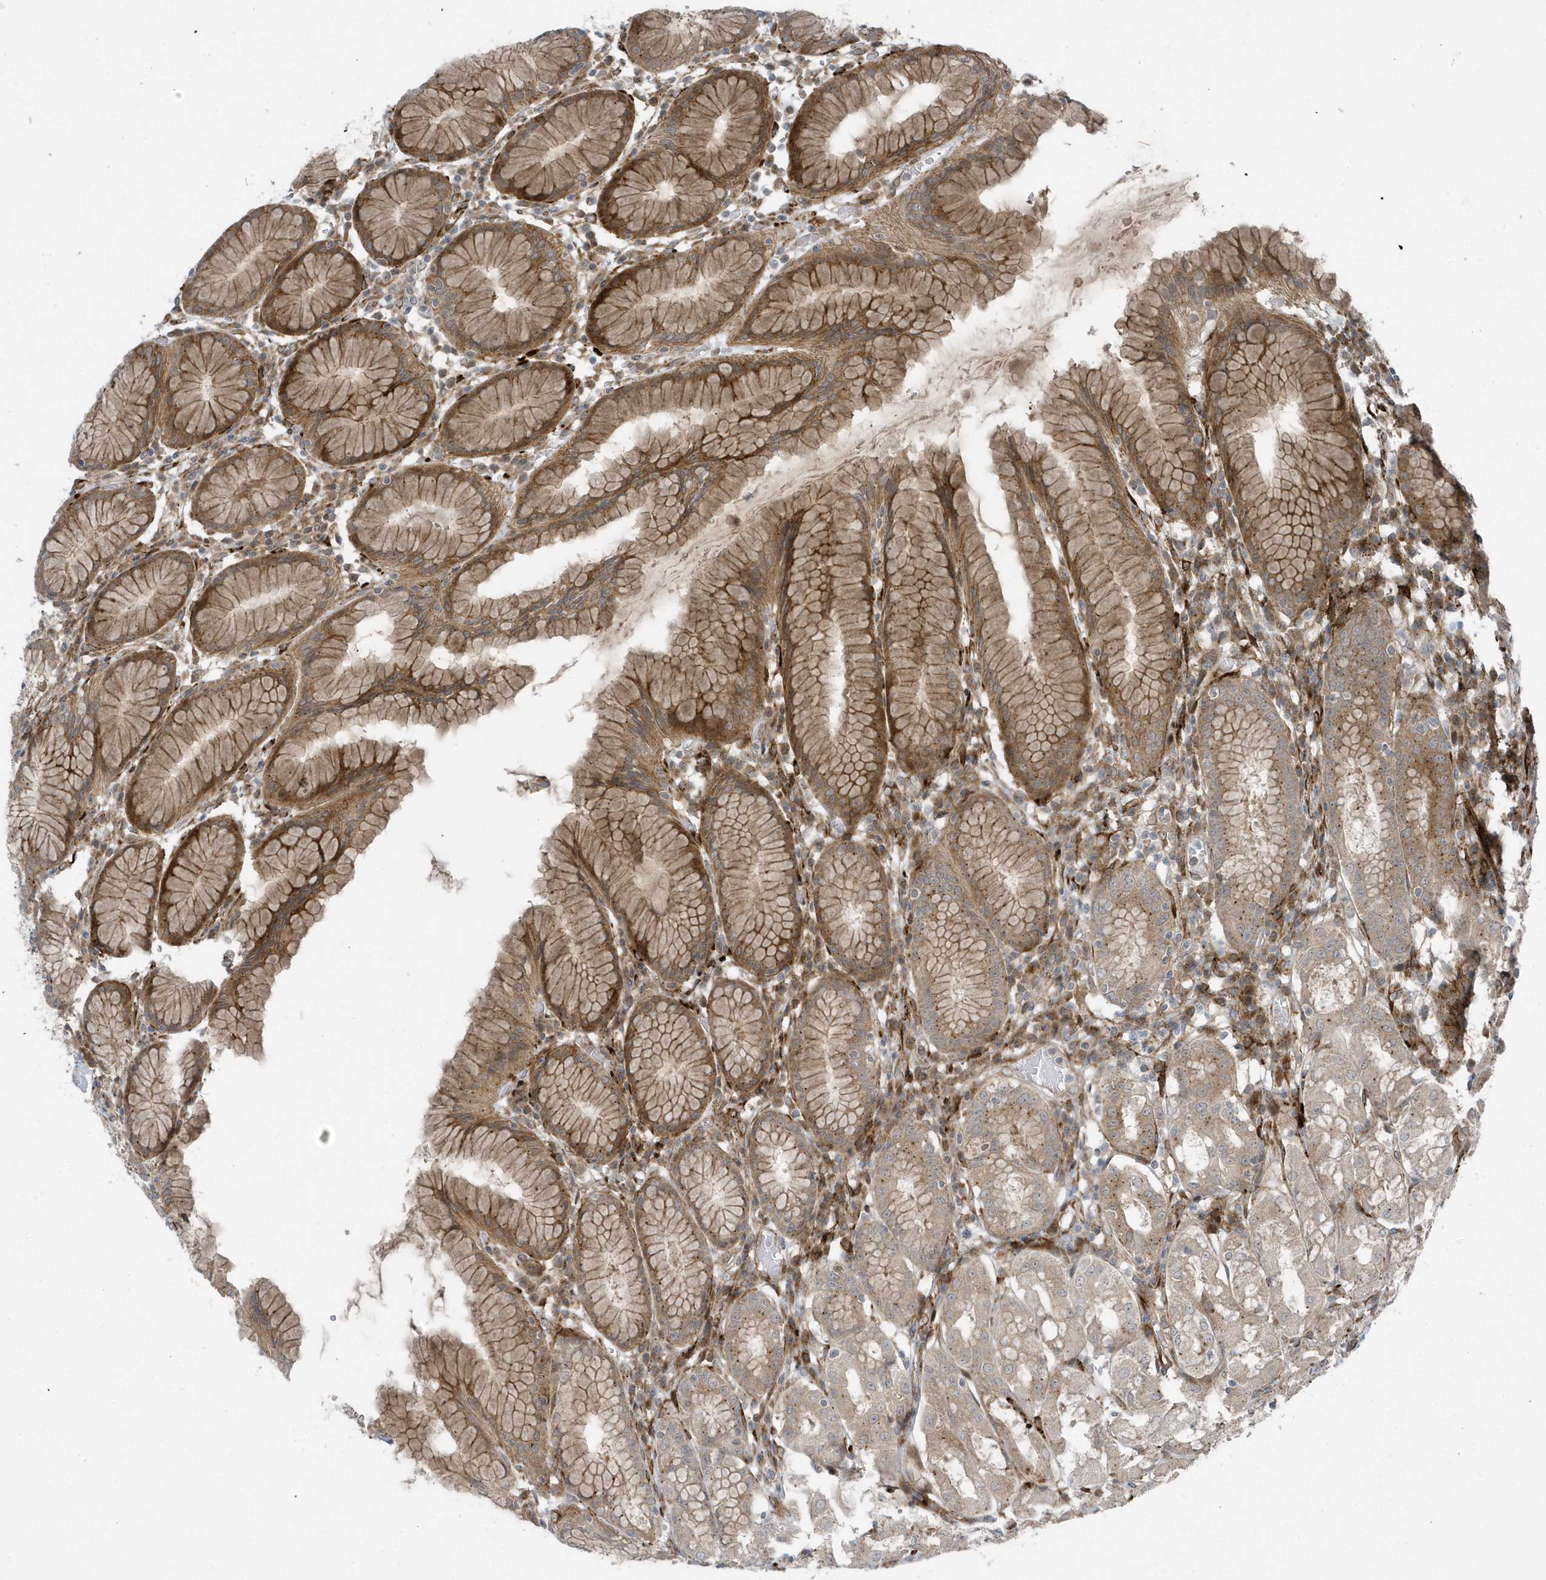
{"staining": {"intensity": "moderate", "quantity": ">75%", "location": "cytoplasmic/membranous"}, "tissue": "stomach", "cell_type": "Glandular cells", "image_type": "normal", "snomed": [{"axis": "morphology", "description": "Normal tissue, NOS"}, {"axis": "topography", "description": "Stomach"}, {"axis": "topography", "description": "Stomach, lower"}], "caption": "Glandular cells demonstrate medium levels of moderate cytoplasmic/membranous expression in approximately >75% of cells in unremarkable human stomach. The staining was performed using DAB (3,3'-diaminobenzidine), with brown indicating positive protein expression. Nuclei are stained blue with hematoxylin.", "gene": "FAM98A", "patient": {"sex": "female", "age": 56}}